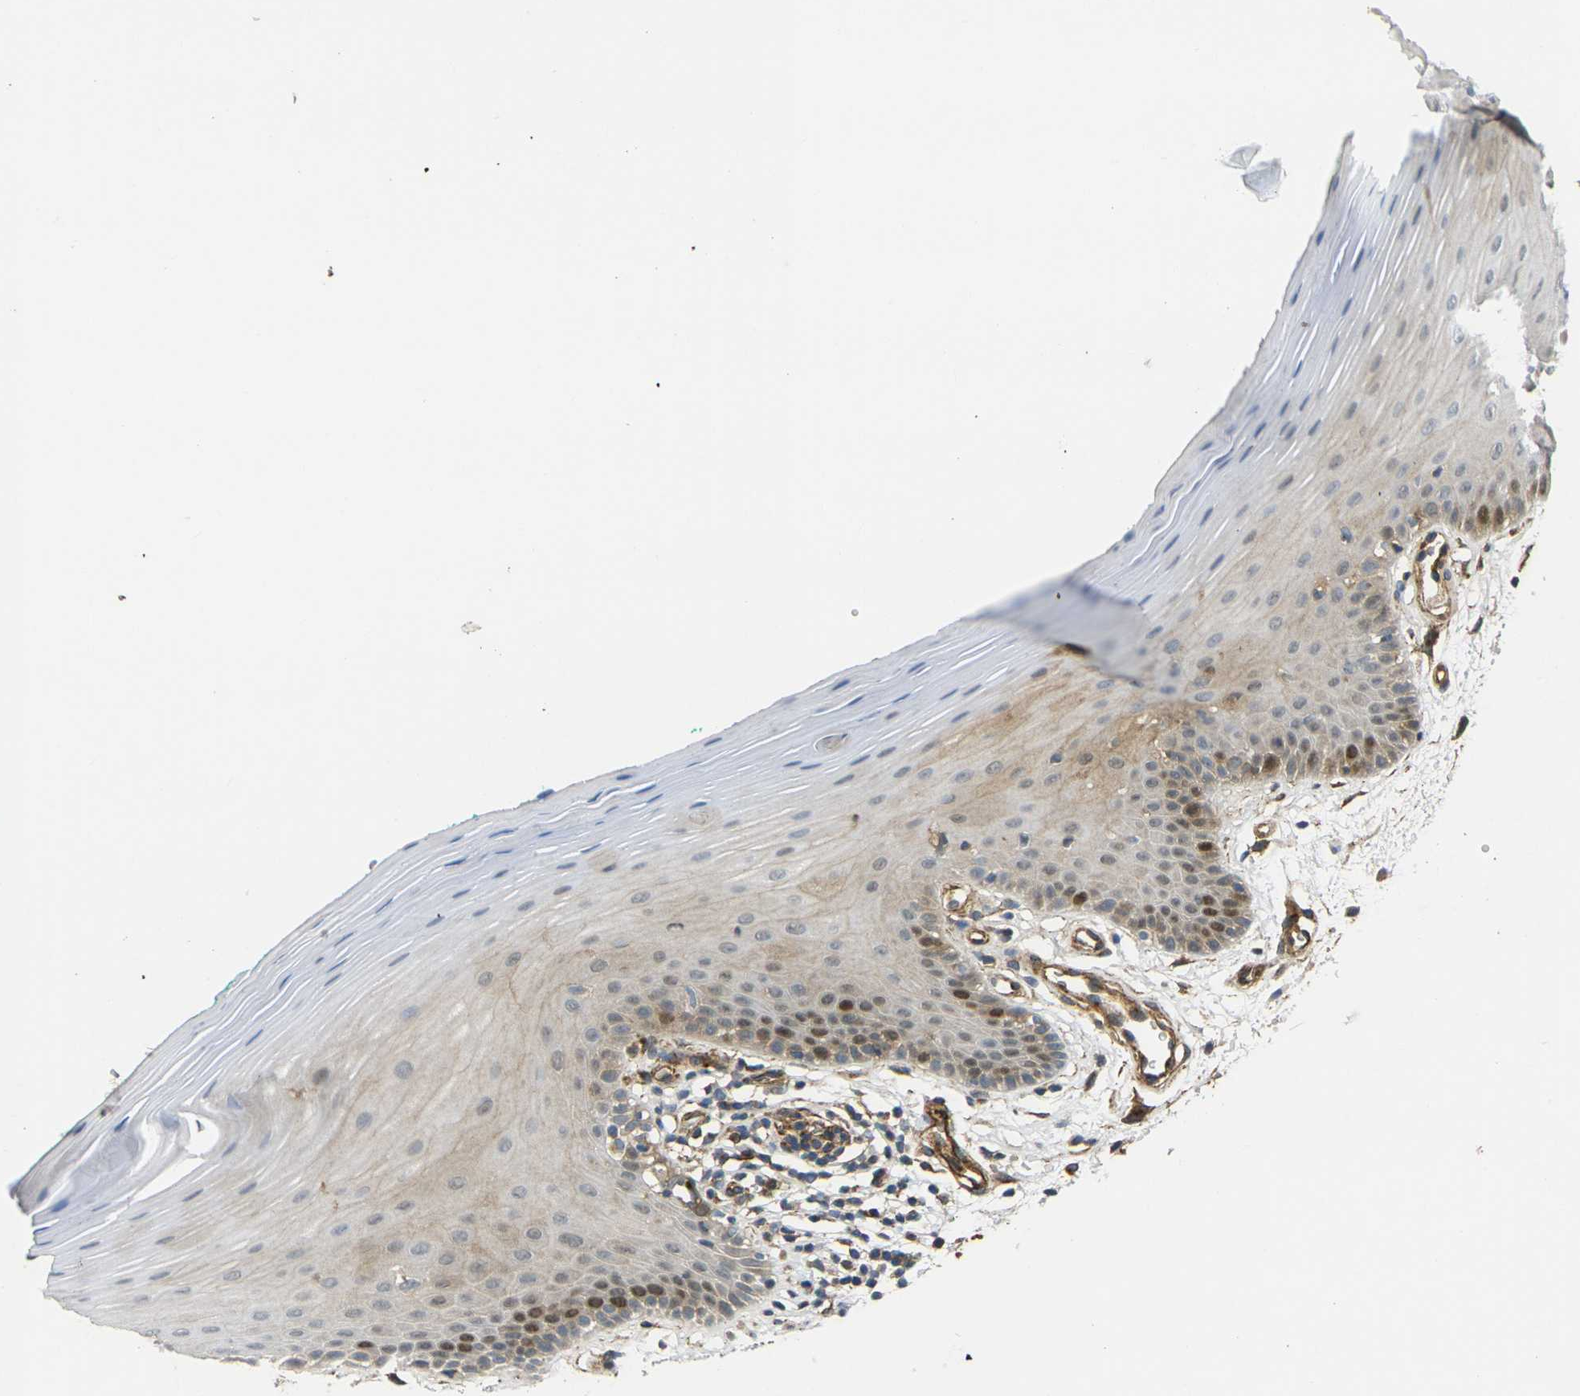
{"staining": {"intensity": "strong", "quantity": "<25%", "location": "cytoplasmic/membranous,nuclear"}, "tissue": "oral mucosa", "cell_type": "Squamous epithelial cells", "image_type": "normal", "snomed": [{"axis": "morphology", "description": "Normal tissue, NOS"}, {"axis": "topography", "description": "Skeletal muscle"}, {"axis": "topography", "description": "Oral tissue"}], "caption": "Oral mucosa stained with immunohistochemistry displays strong cytoplasmic/membranous,nuclear positivity in approximately <25% of squamous epithelial cells.", "gene": "ECE1", "patient": {"sex": "male", "age": 58}}